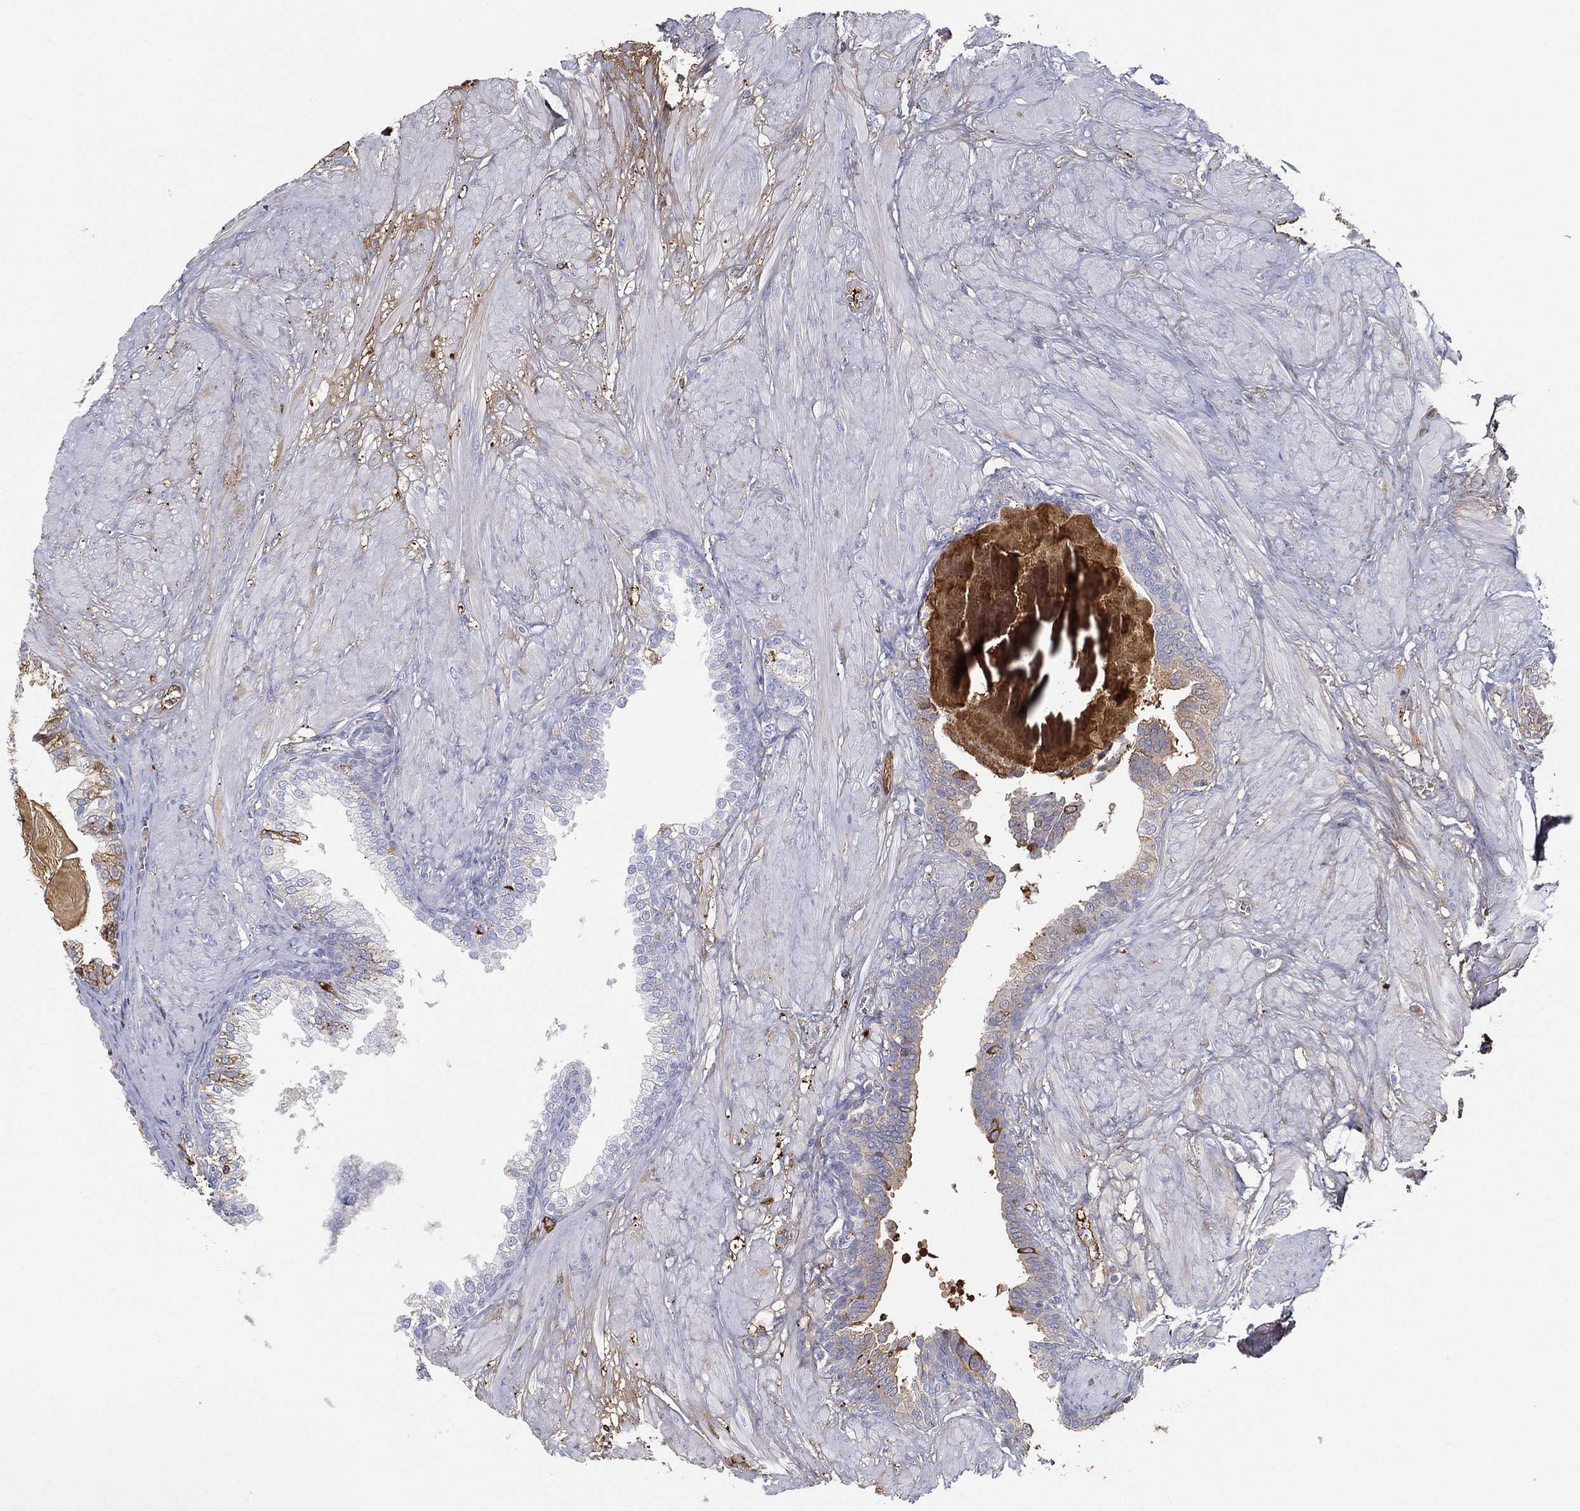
{"staining": {"intensity": "moderate", "quantity": "<25%", "location": "cytoplasmic/membranous,nuclear"}, "tissue": "prostate cancer", "cell_type": "Tumor cells", "image_type": "cancer", "snomed": [{"axis": "morphology", "description": "Adenocarcinoma, NOS"}, {"axis": "topography", "description": "Prostate"}], "caption": "An IHC micrograph of neoplastic tissue is shown. Protein staining in brown highlights moderate cytoplasmic/membranous and nuclear positivity in prostate cancer within tumor cells.", "gene": "IFNB1", "patient": {"sex": "male", "age": 69}}